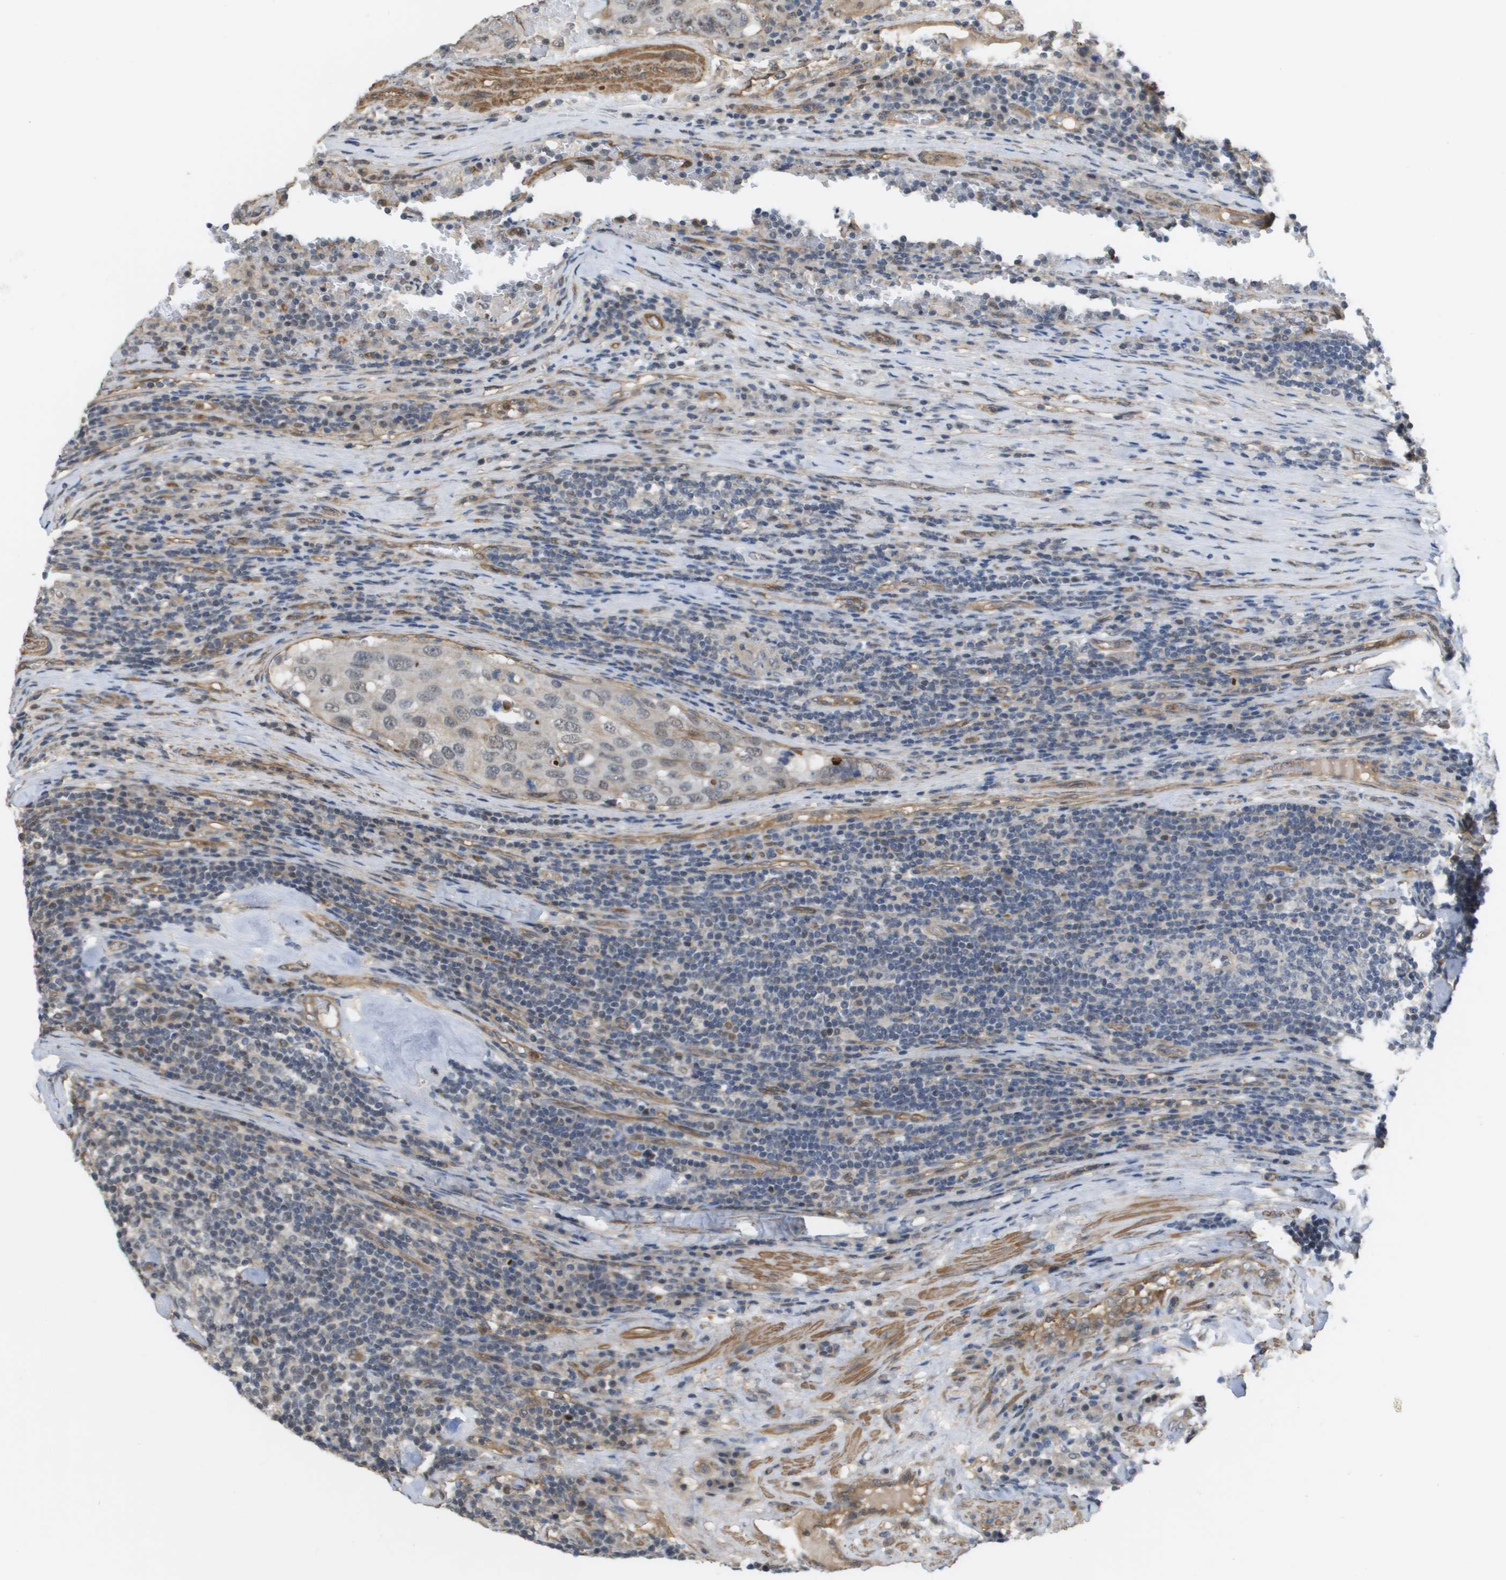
{"staining": {"intensity": "negative", "quantity": "none", "location": "none"}, "tissue": "urothelial cancer", "cell_type": "Tumor cells", "image_type": "cancer", "snomed": [{"axis": "morphology", "description": "Urothelial carcinoma, High grade"}, {"axis": "topography", "description": "Lymph node"}, {"axis": "topography", "description": "Urinary bladder"}], "caption": "This is an immunohistochemistry (IHC) photomicrograph of human urothelial cancer. There is no positivity in tumor cells.", "gene": "RNF112", "patient": {"sex": "male", "age": 51}}